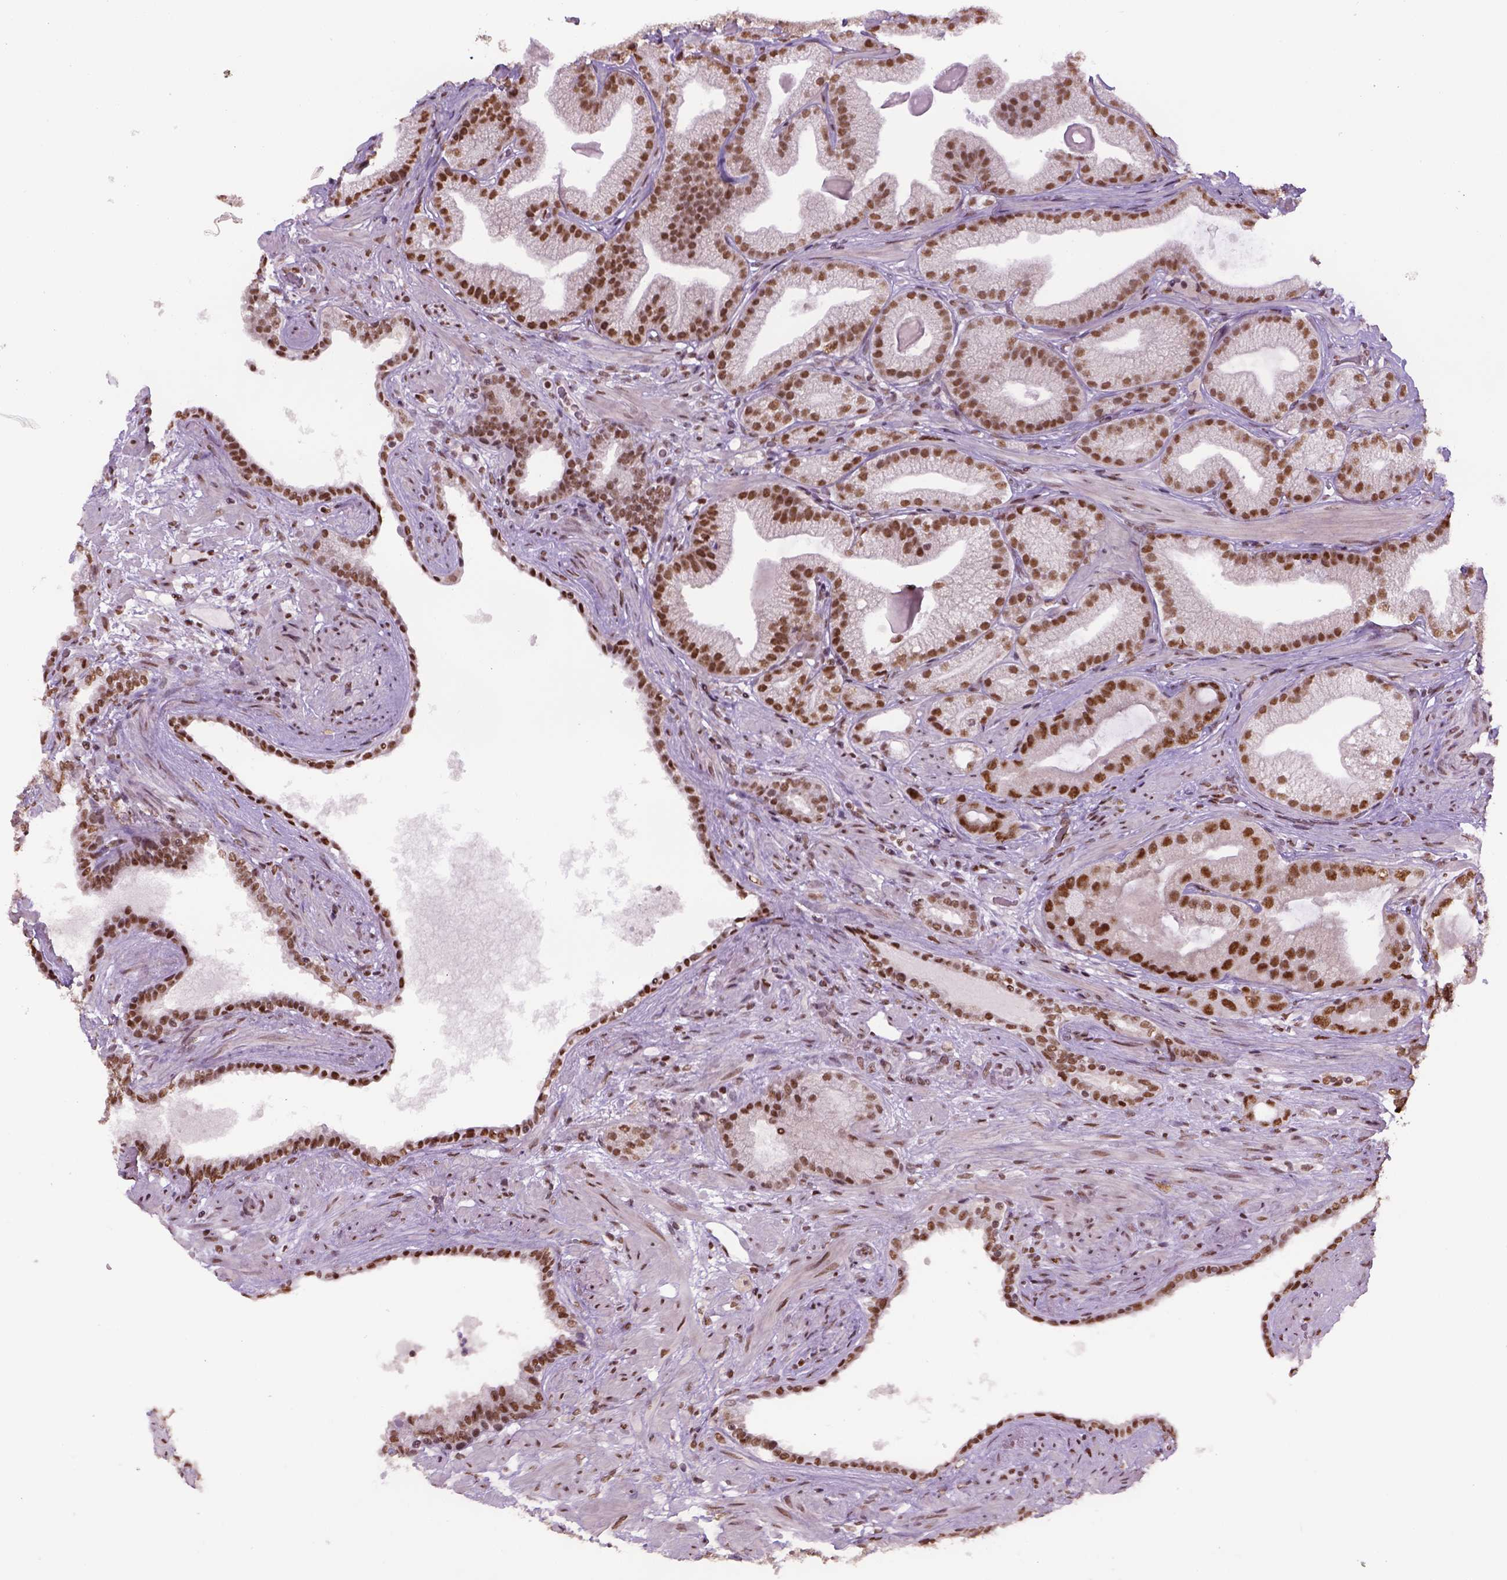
{"staining": {"intensity": "strong", "quantity": ">75%", "location": "nuclear"}, "tissue": "prostate cancer", "cell_type": "Tumor cells", "image_type": "cancer", "snomed": [{"axis": "morphology", "description": "Adenocarcinoma, Low grade"}, {"axis": "topography", "description": "Prostate"}], "caption": "IHC of prostate cancer demonstrates high levels of strong nuclear positivity in approximately >75% of tumor cells.", "gene": "FANCE", "patient": {"sex": "male", "age": 57}}